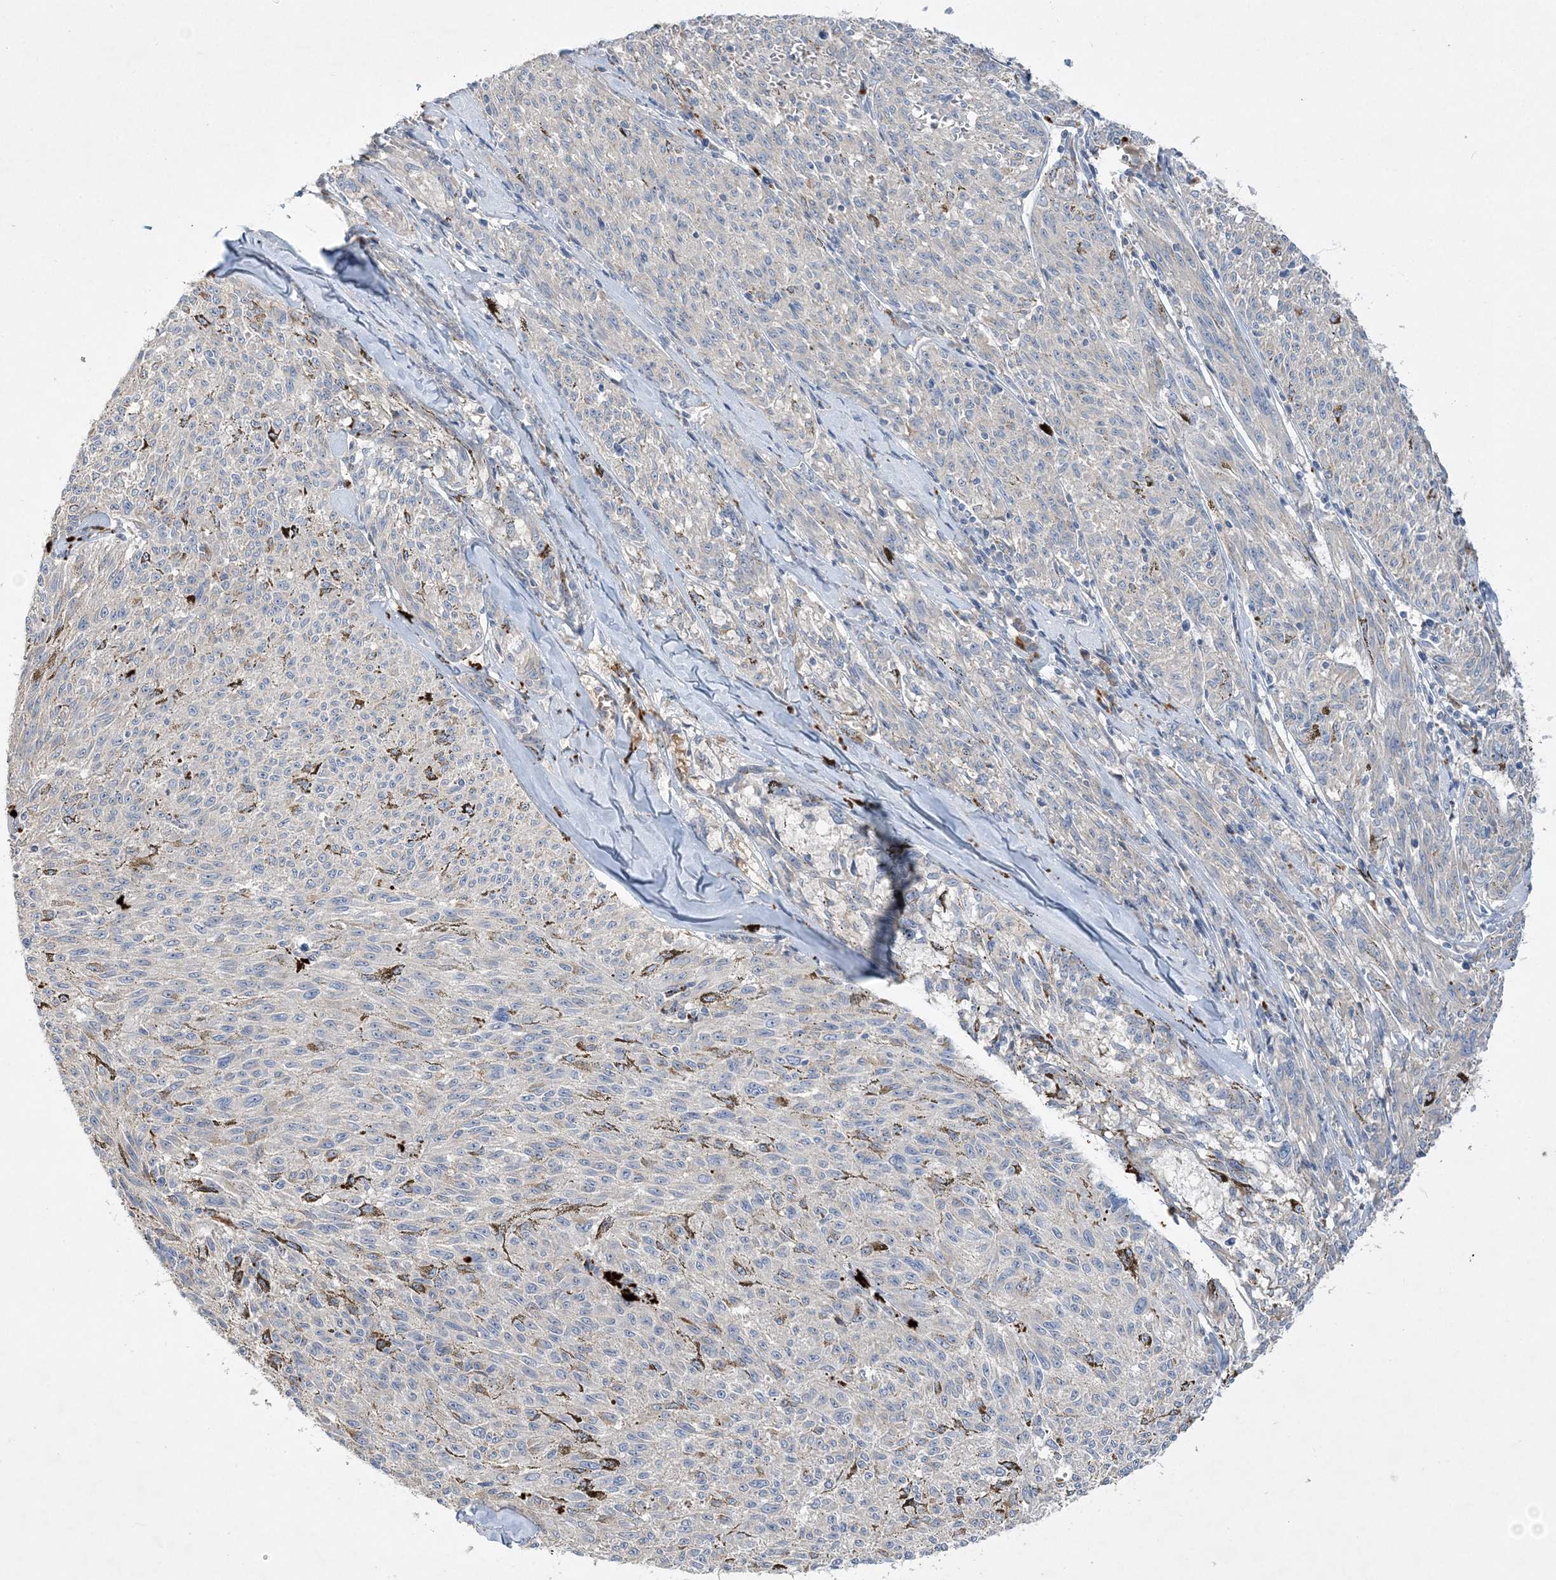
{"staining": {"intensity": "negative", "quantity": "none", "location": "none"}, "tissue": "melanoma", "cell_type": "Tumor cells", "image_type": "cancer", "snomed": [{"axis": "morphology", "description": "Malignant melanoma, NOS"}, {"axis": "topography", "description": "Skin"}], "caption": "A micrograph of human malignant melanoma is negative for staining in tumor cells.", "gene": "ADCK2", "patient": {"sex": "female", "age": 72}}